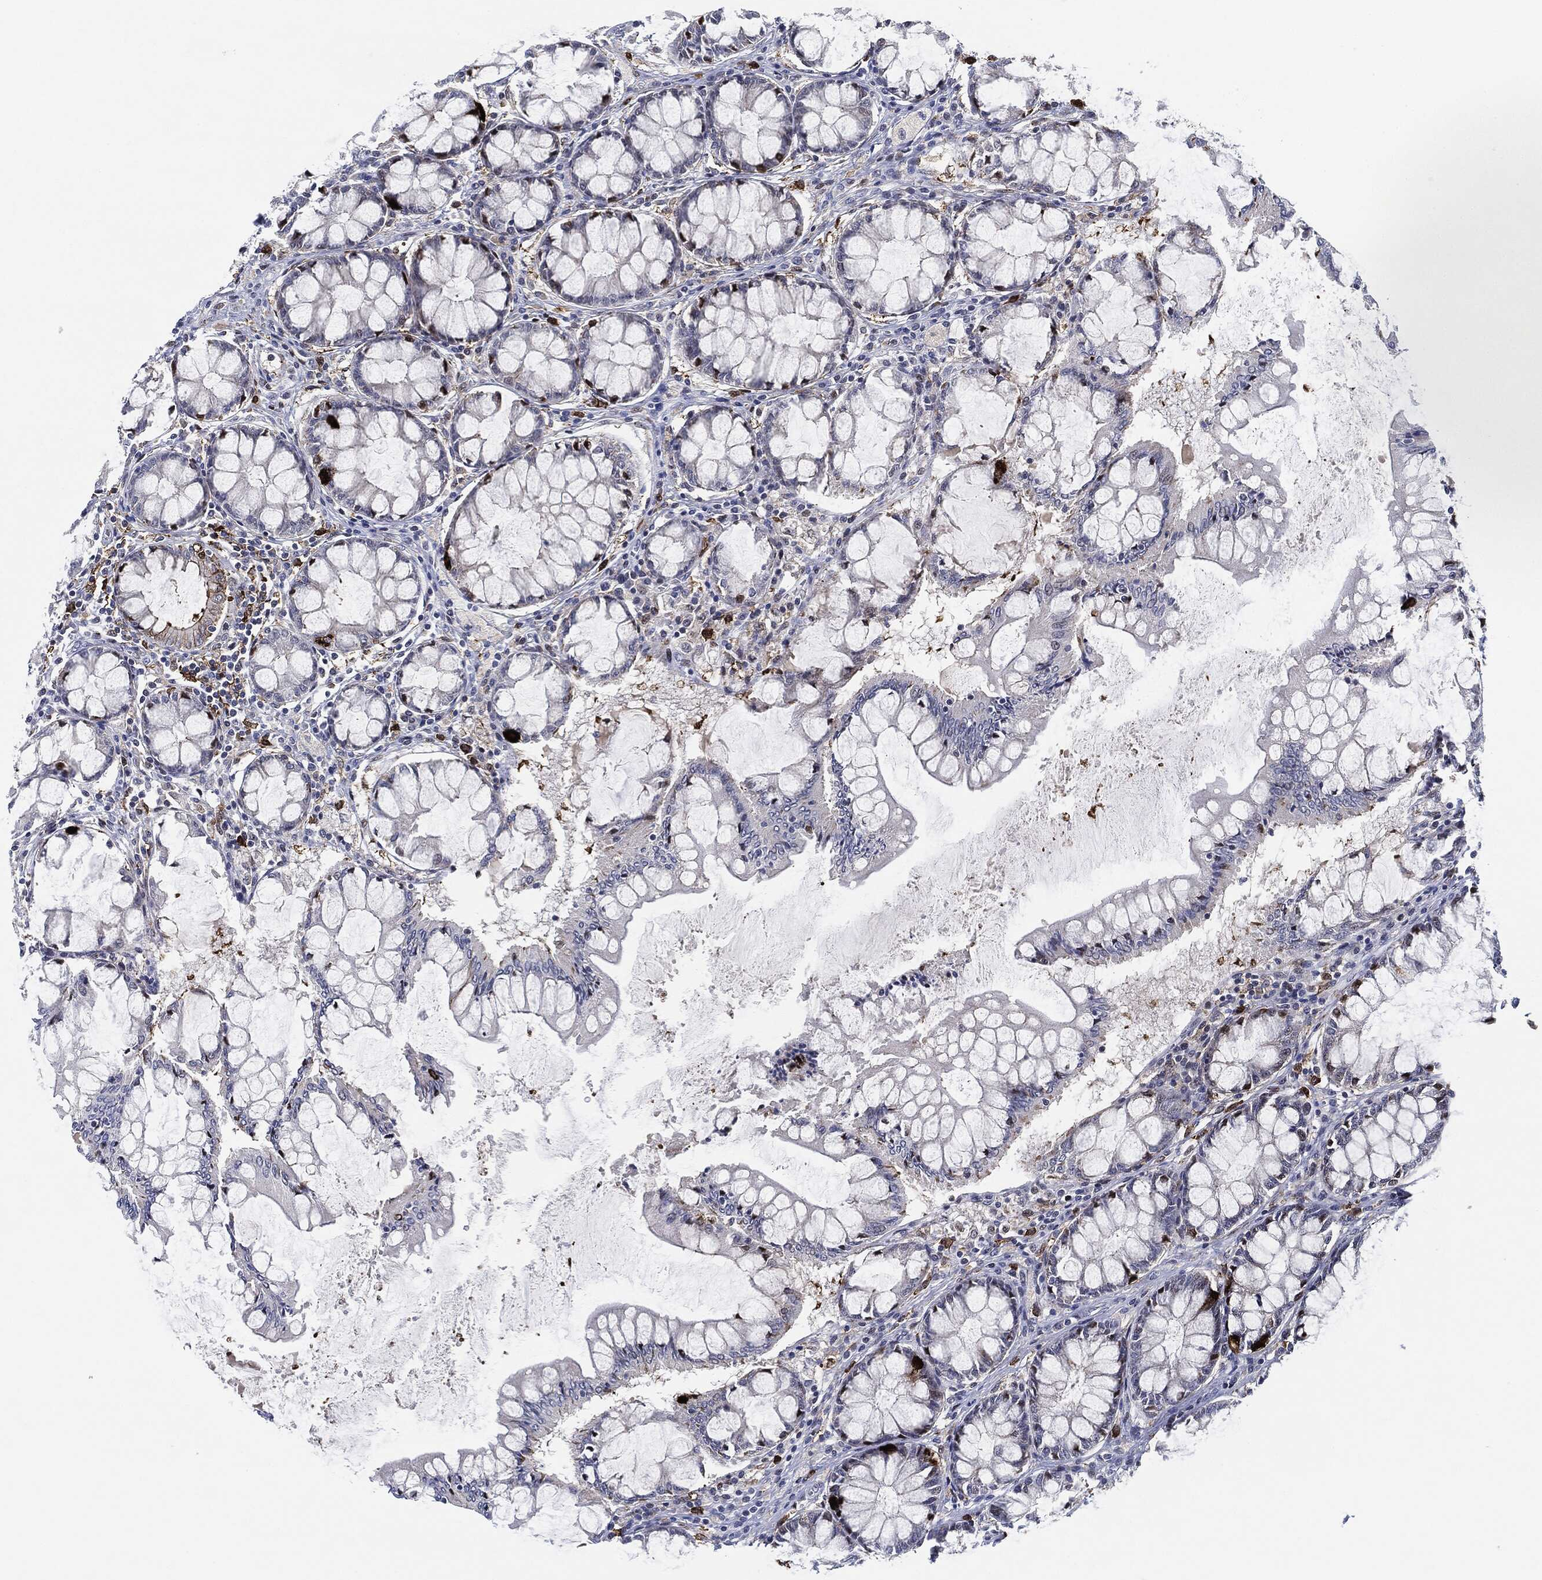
{"staining": {"intensity": "negative", "quantity": "none", "location": "none"}, "tissue": "colon", "cell_type": "Endothelial cells", "image_type": "normal", "snomed": [{"axis": "morphology", "description": "Normal tissue, NOS"}, {"axis": "topography", "description": "Colon"}], "caption": "Human colon stained for a protein using IHC reveals no positivity in endothelial cells.", "gene": "NANOS3", "patient": {"sex": "female", "age": 65}}